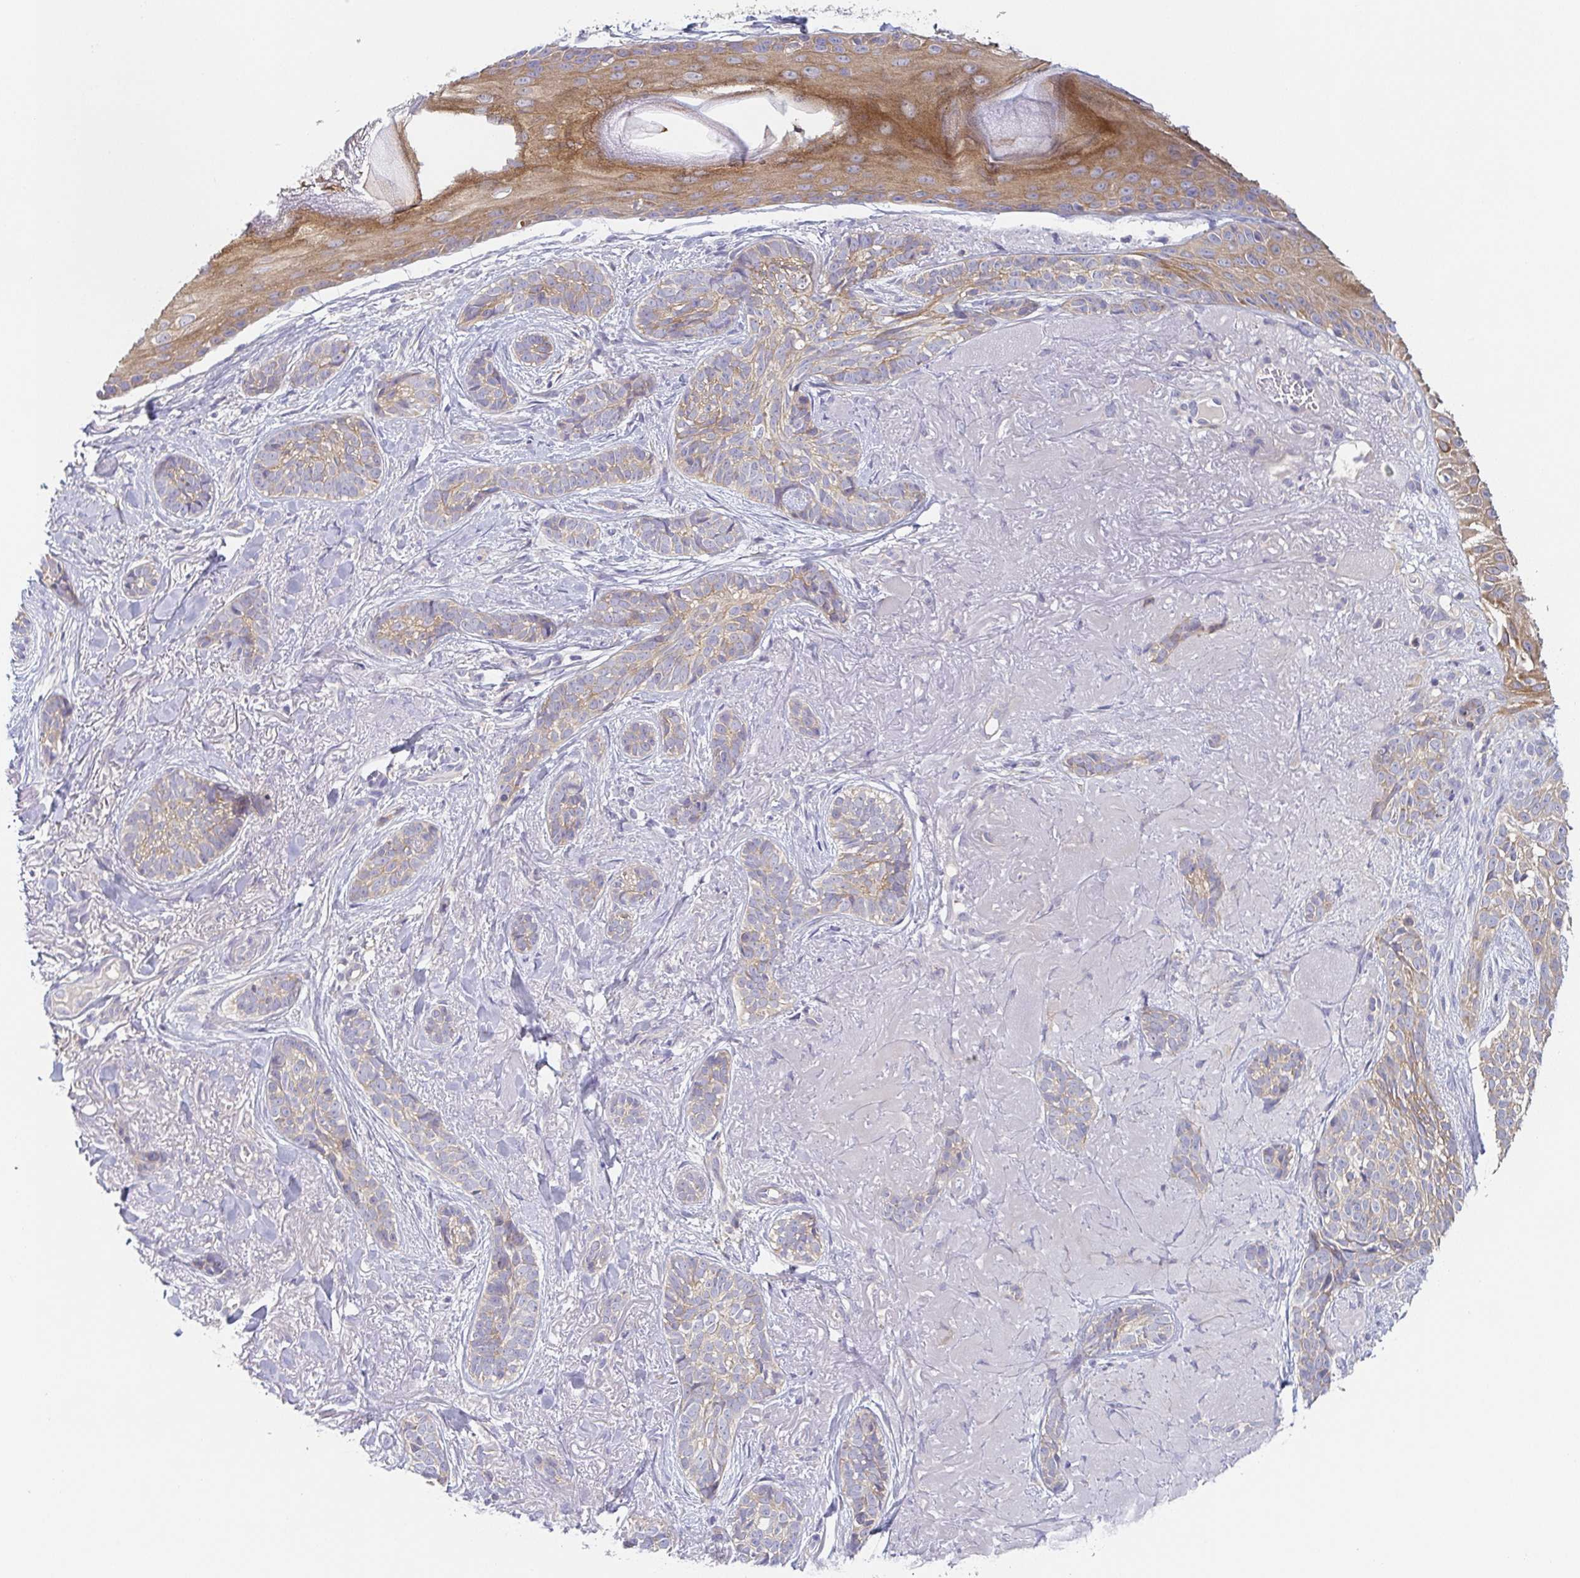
{"staining": {"intensity": "weak", "quantity": "25%-75%", "location": "cytoplasmic/membranous"}, "tissue": "skin cancer", "cell_type": "Tumor cells", "image_type": "cancer", "snomed": [{"axis": "morphology", "description": "Basal cell carcinoma"}, {"axis": "morphology", "description": "BCC, high aggressive"}, {"axis": "topography", "description": "Skin"}], "caption": "Immunohistochemical staining of human skin cancer exhibits low levels of weak cytoplasmic/membranous protein staining in about 25%-75% of tumor cells. (Brightfield microscopy of DAB IHC at high magnification).", "gene": "TUFT1", "patient": {"sex": "female", "age": 79}}